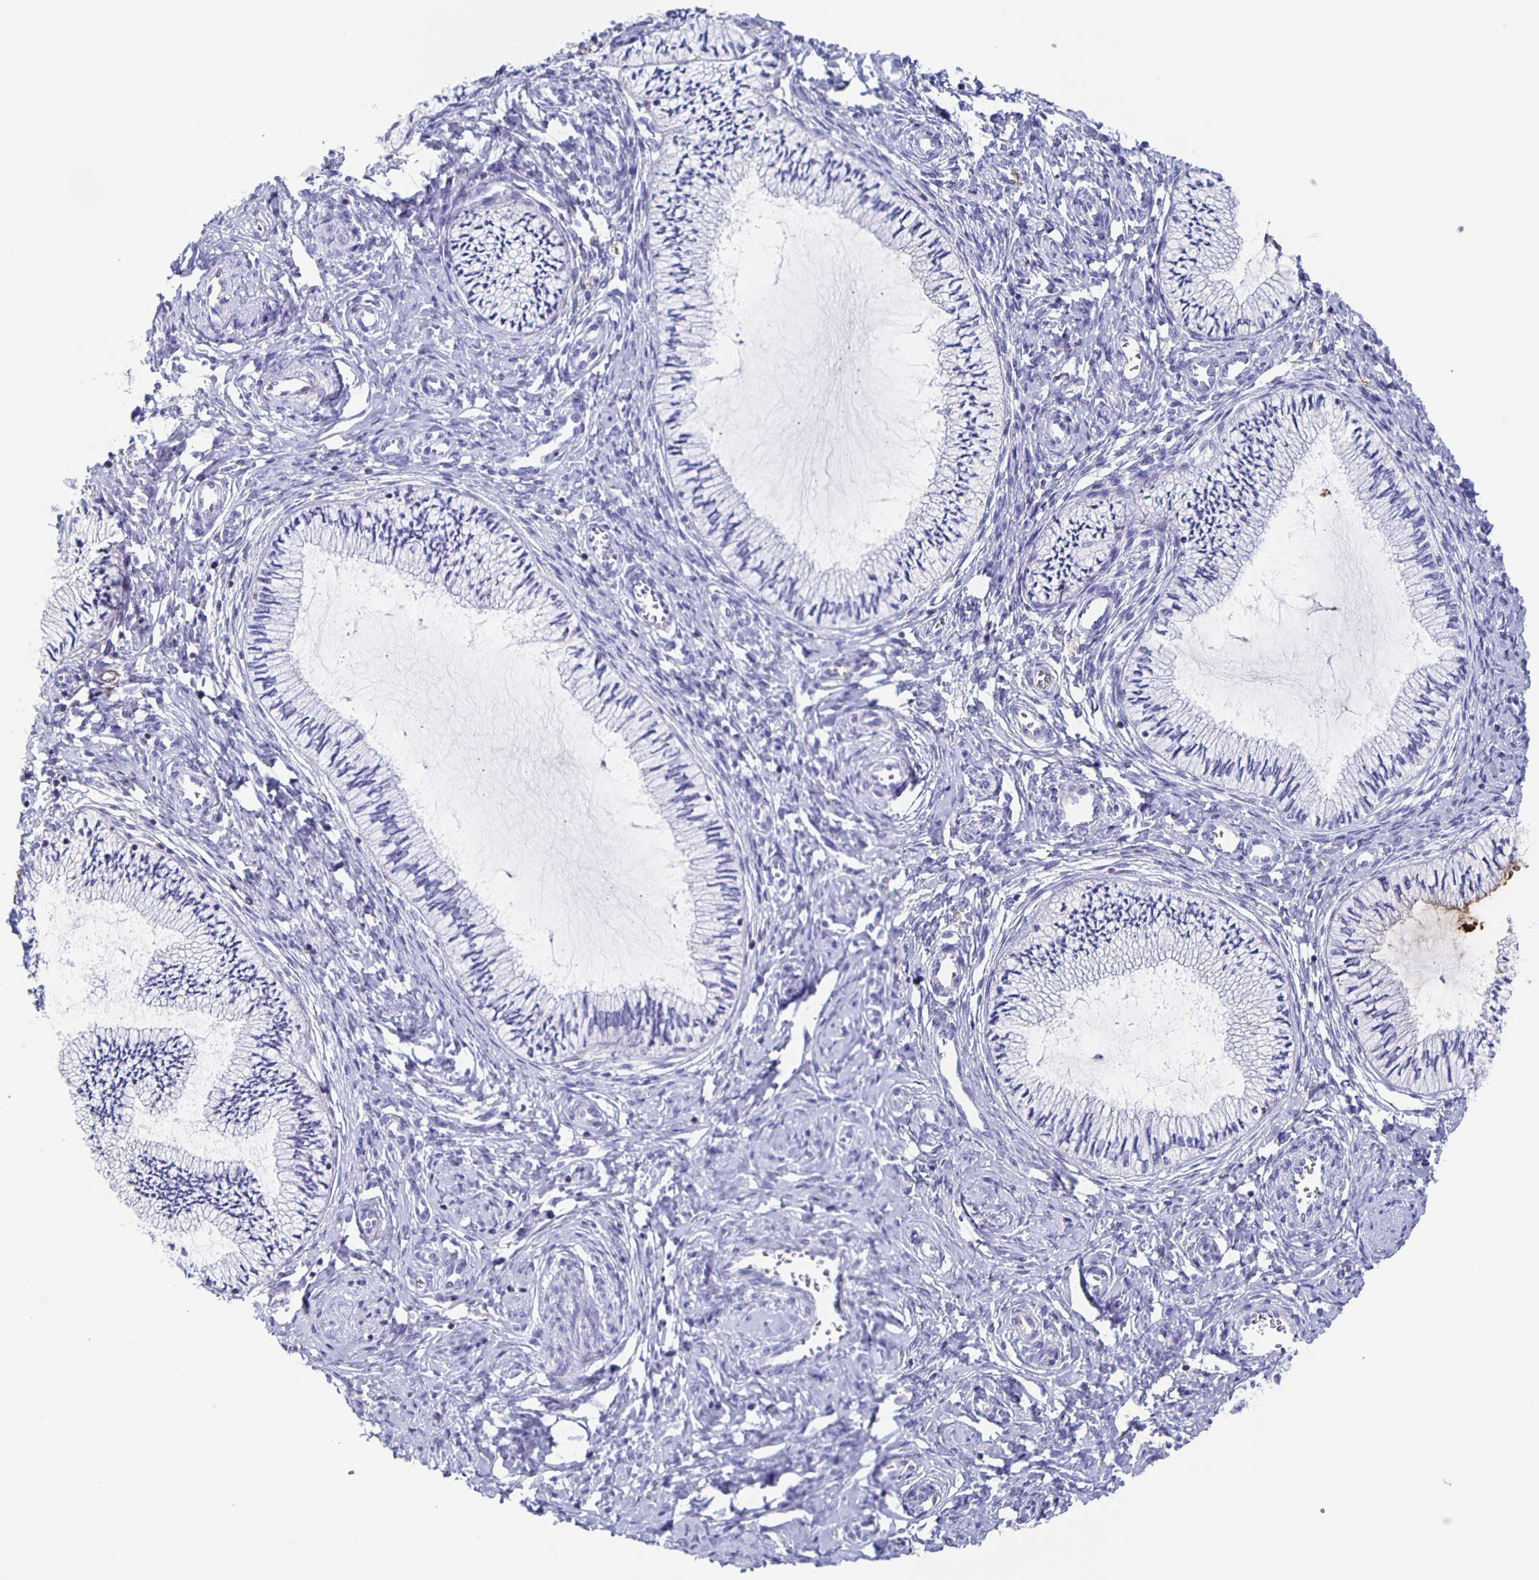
{"staining": {"intensity": "negative", "quantity": "none", "location": "none"}, "tissue": "cervix", "cell_type": "Glandular cells", "image_type": "normal", "snomed": [{"axis": "morphology", "description": "Normal tissue, NOS"}, {"axis": "topography", "description": "Cervix"}], "caption": "Cervix stained for a protein using immunohistochemistry (IHC) shows no staining glandular cells.", "gene": "FGA", "patient": {"sex": "female", "age": 24}}